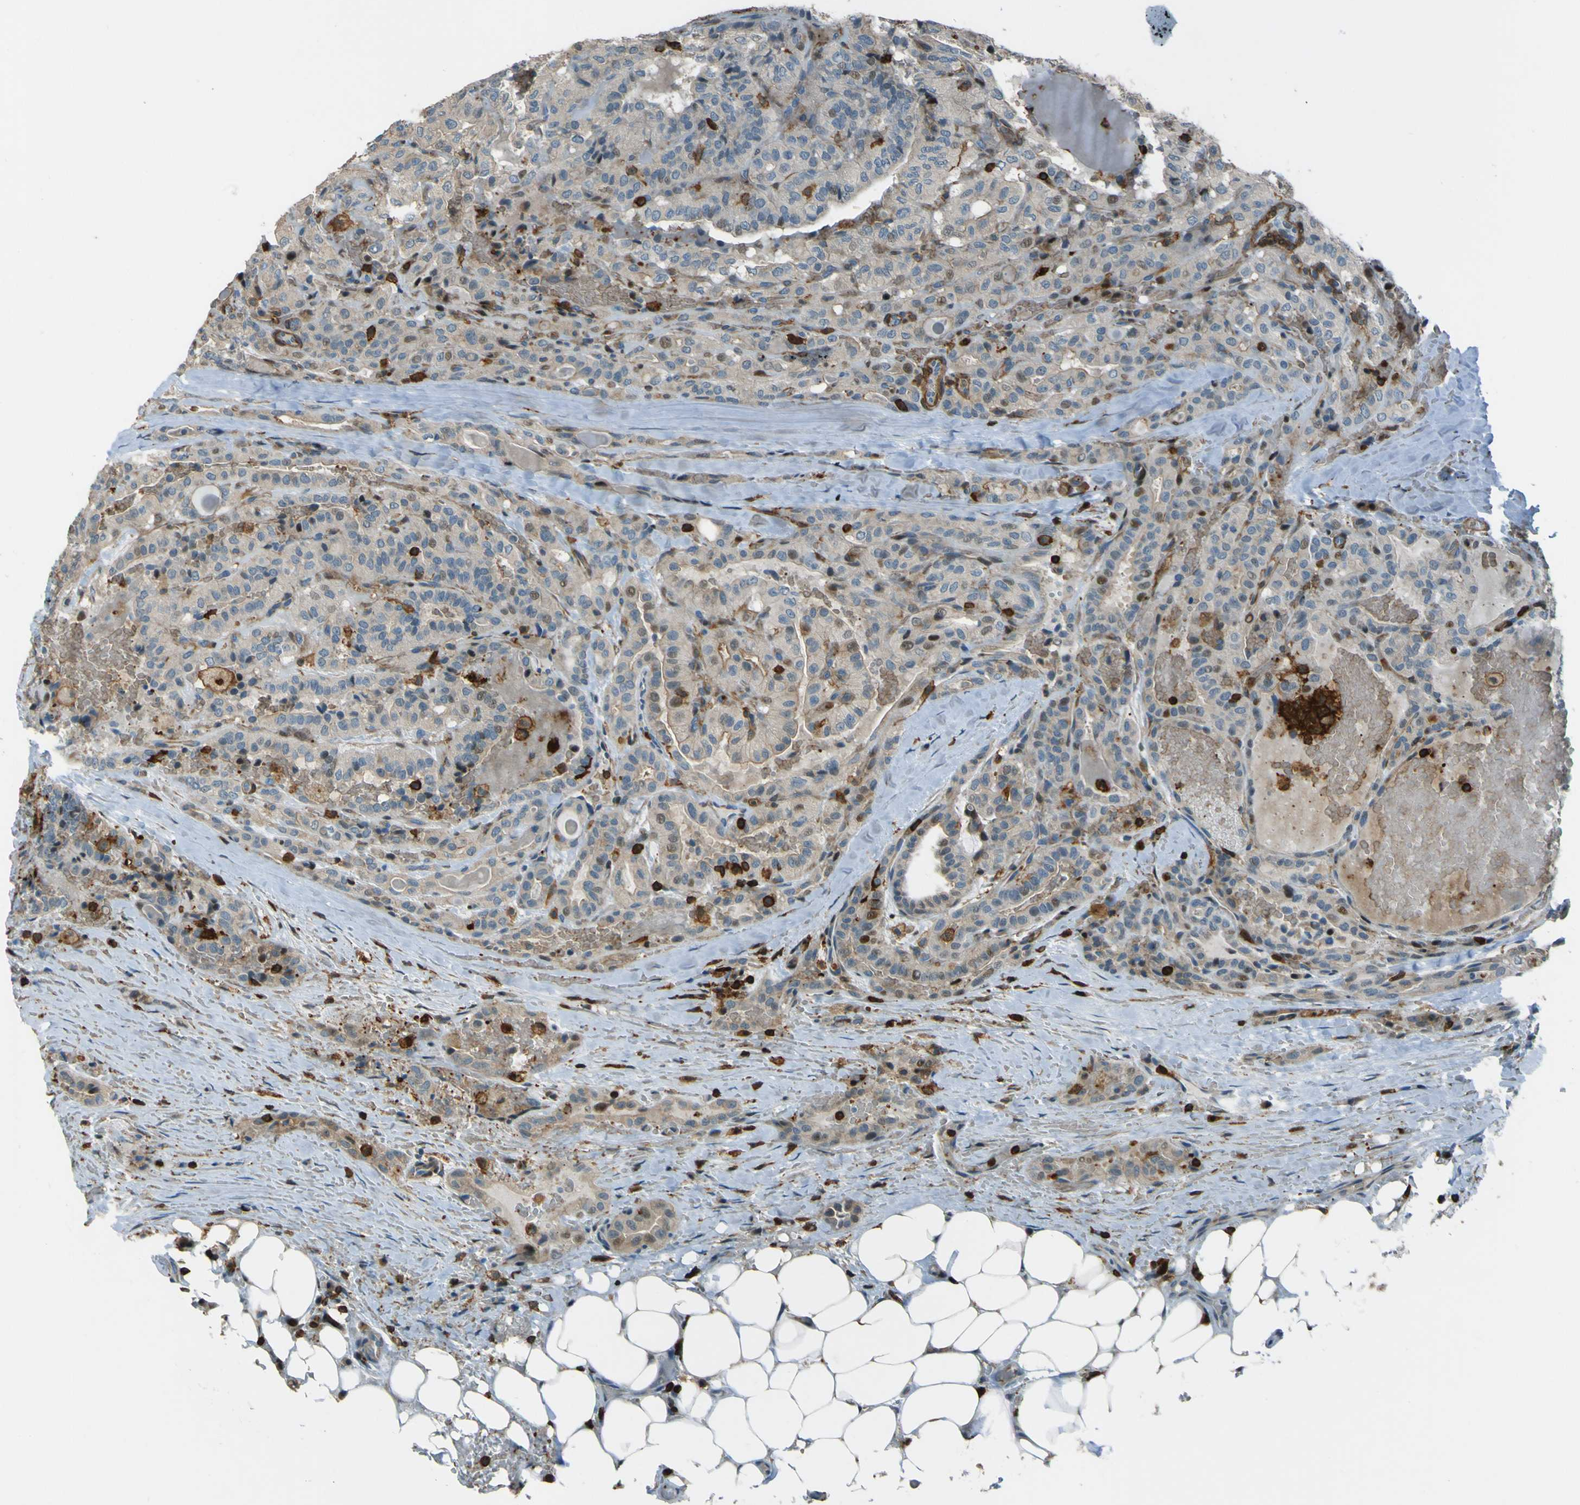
{"staining": {"intensity": "weak", "quantity": "<25%", "location": "cytoplasmic/membranous,nuclear"}, "tissue": "head and neck cancer", "cell_type": "Tumor cells", "image_type": "cancer", "snomed": [{"axis": "morphology", "description": "Squamous cell carcinoma, NOS"}, {"axis": "topography", "description": "Oral tissue"}, {"axis": "topography", "description": "Head-Neck"}], "caption": "This is a micrograph of IHC staining of head and neck cancer, which shows no expression in tumor cells.", "gene": "PCDHB5", "patient": {"sex": "female", "age": 50}}